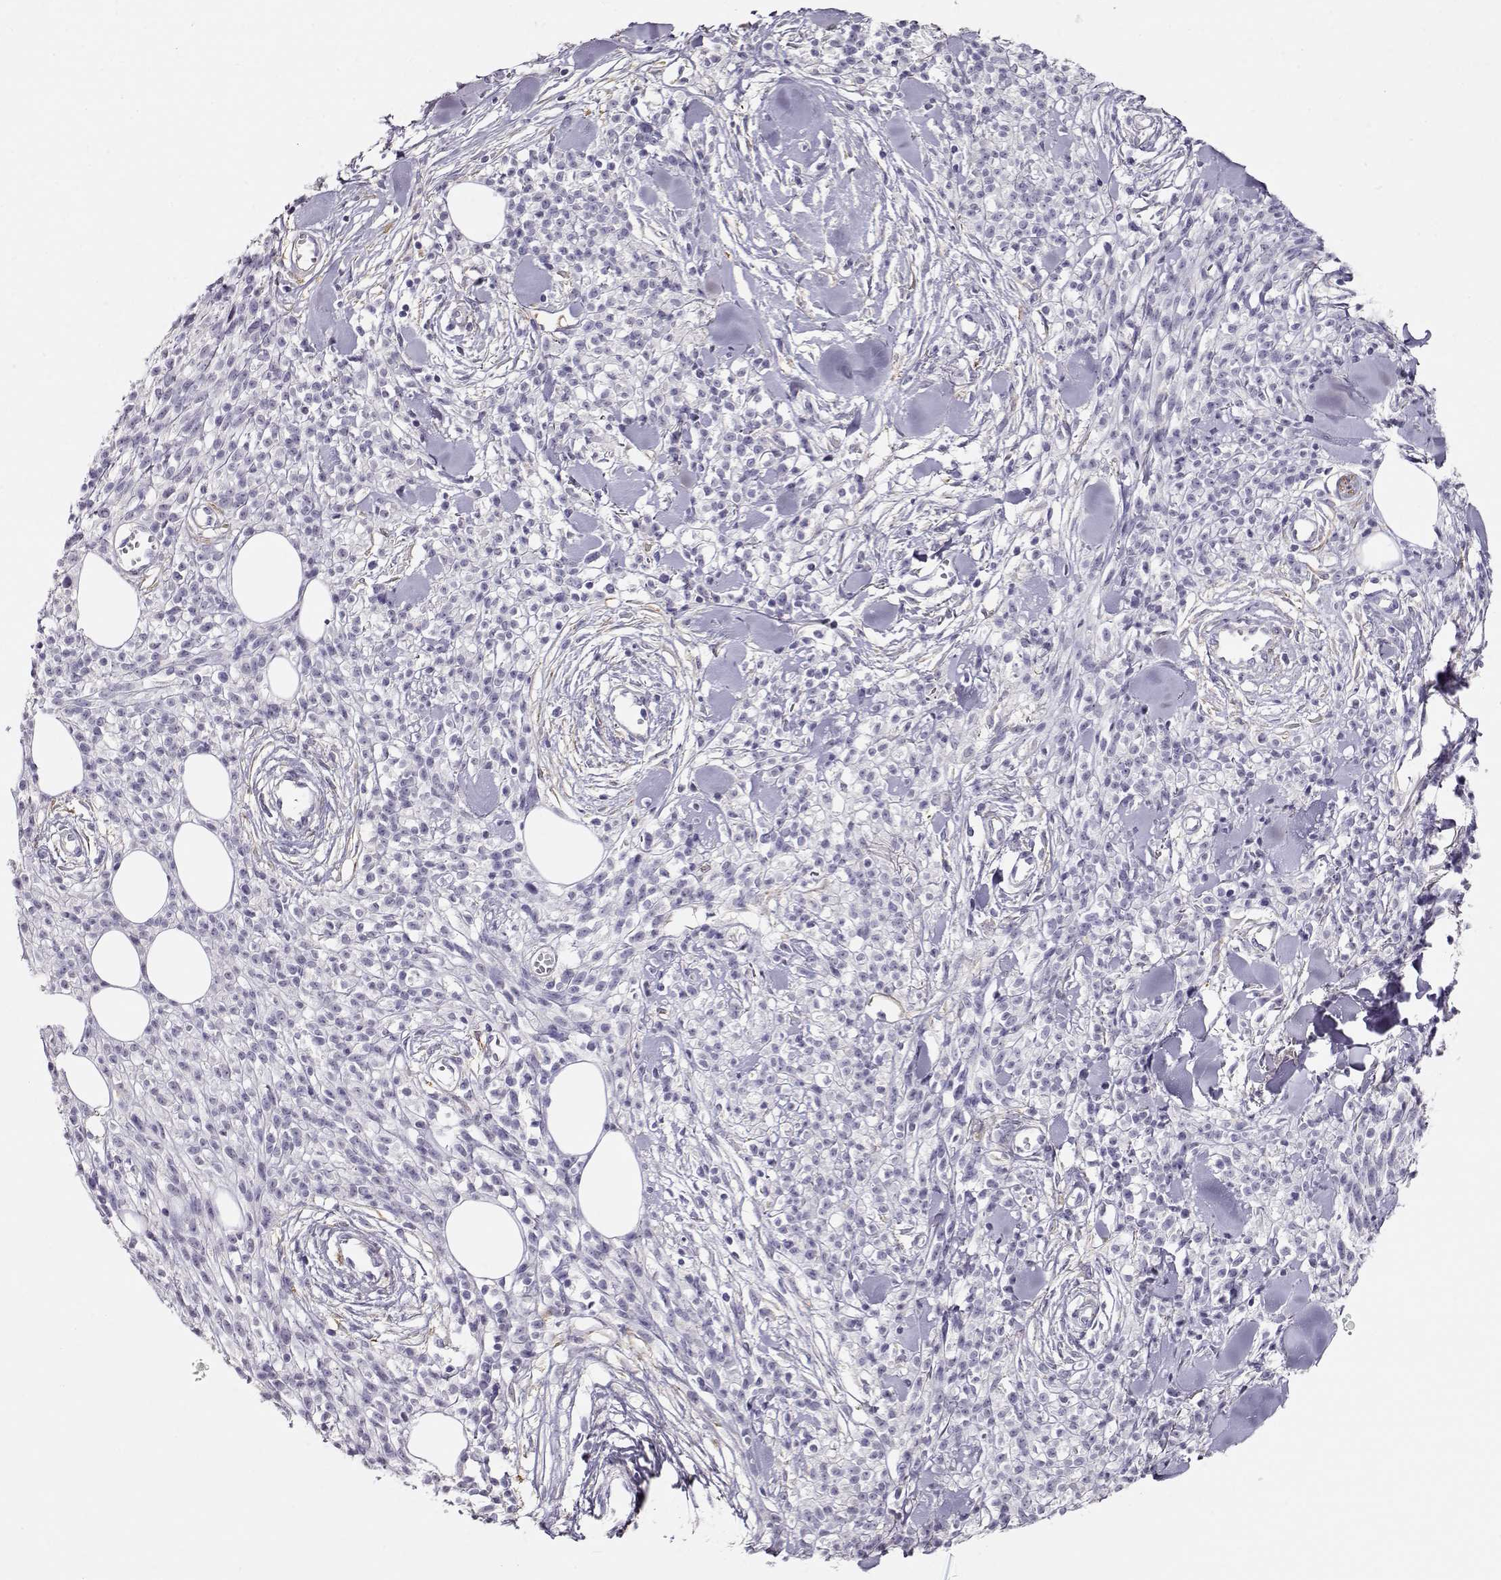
{"staining": {"intensity": "negative", "quantity": "none", "location": "none"}, "tissue": "melanoma", "cell_type": "Tumor cells", "image_type": "cancer", "snomed": [{"axis": "morphology", "description": "Malignant melanoma, NOS"}, {"axis": "topography", "description": "Skin"}, {"axis": "topography", "description": "Skin of trunk"}], "caption": "DAB immunohistochemical staining of melanoma demonstrates no significant positivity in tumor cells. (DAB (3,3'-diaminobenzidine) immunohistochemistry (IHC) visualized using brightfield microscopy, high magnification).", "gene": "RBM44", "patient": {"sex": "male", "age": 74}}